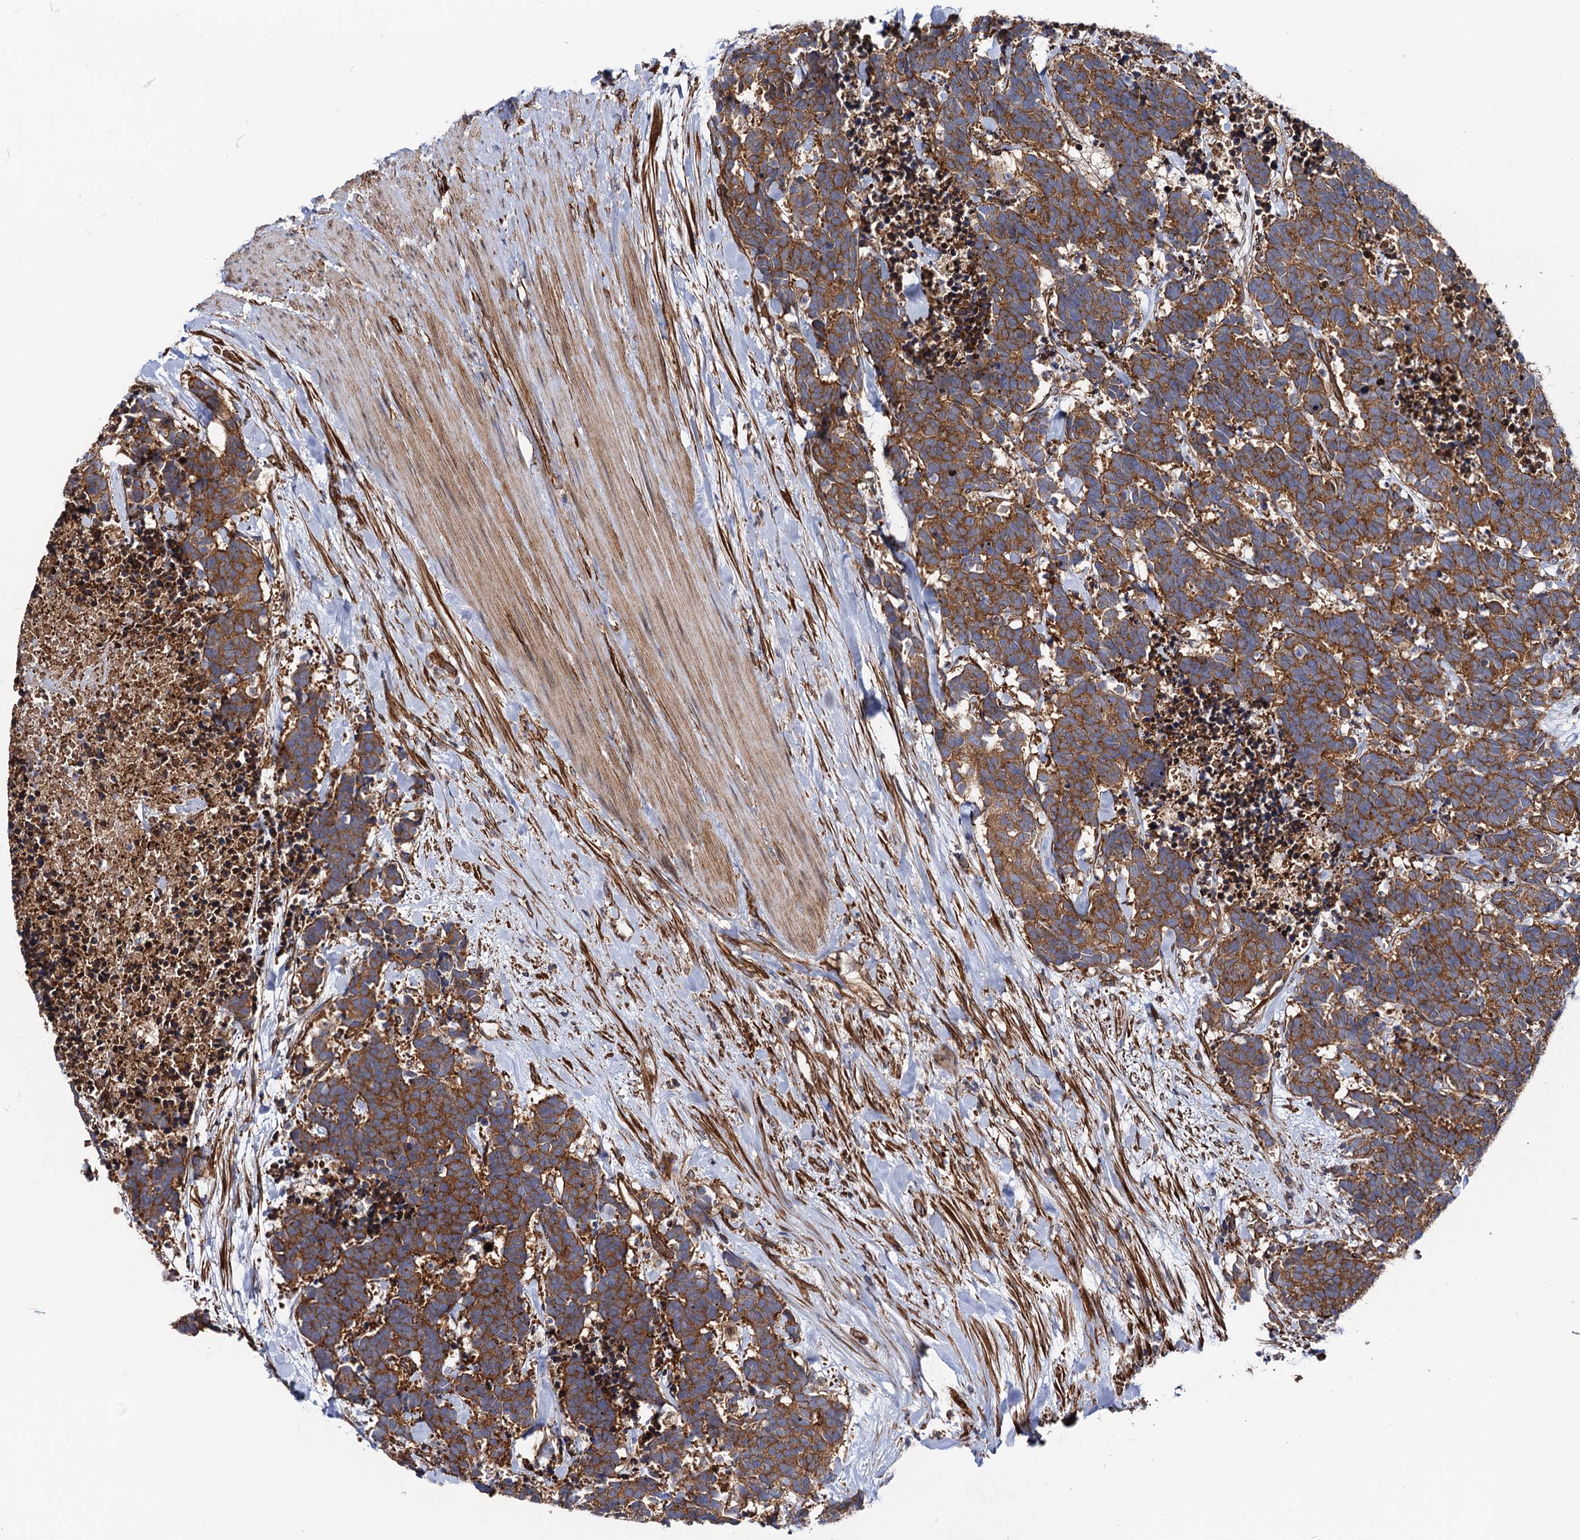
{"staining": {"intensity": "strong", "quantity": ">75%", "location": "cytoplasmic/membranous"}, "tissue": "carcinoid", "cell_type": "Tumor cells", "image_type": "cancer", "snomed": [{"axis": "morphology", "description": "Carcinoma, NOS"}, {"axis": "morphology", "description": "Carcinoid, malignant, NOS"}, {"axis": "topography", "description": "Prostate"}], "caption": "Immunohistochemical staining of human malignant carcinoid reveals strong cytoplasmic/membranous protein positivity in about >75% of tumor cells.", "gene": "CIP2A", "patient": {"sex": "male", "age": 57}}